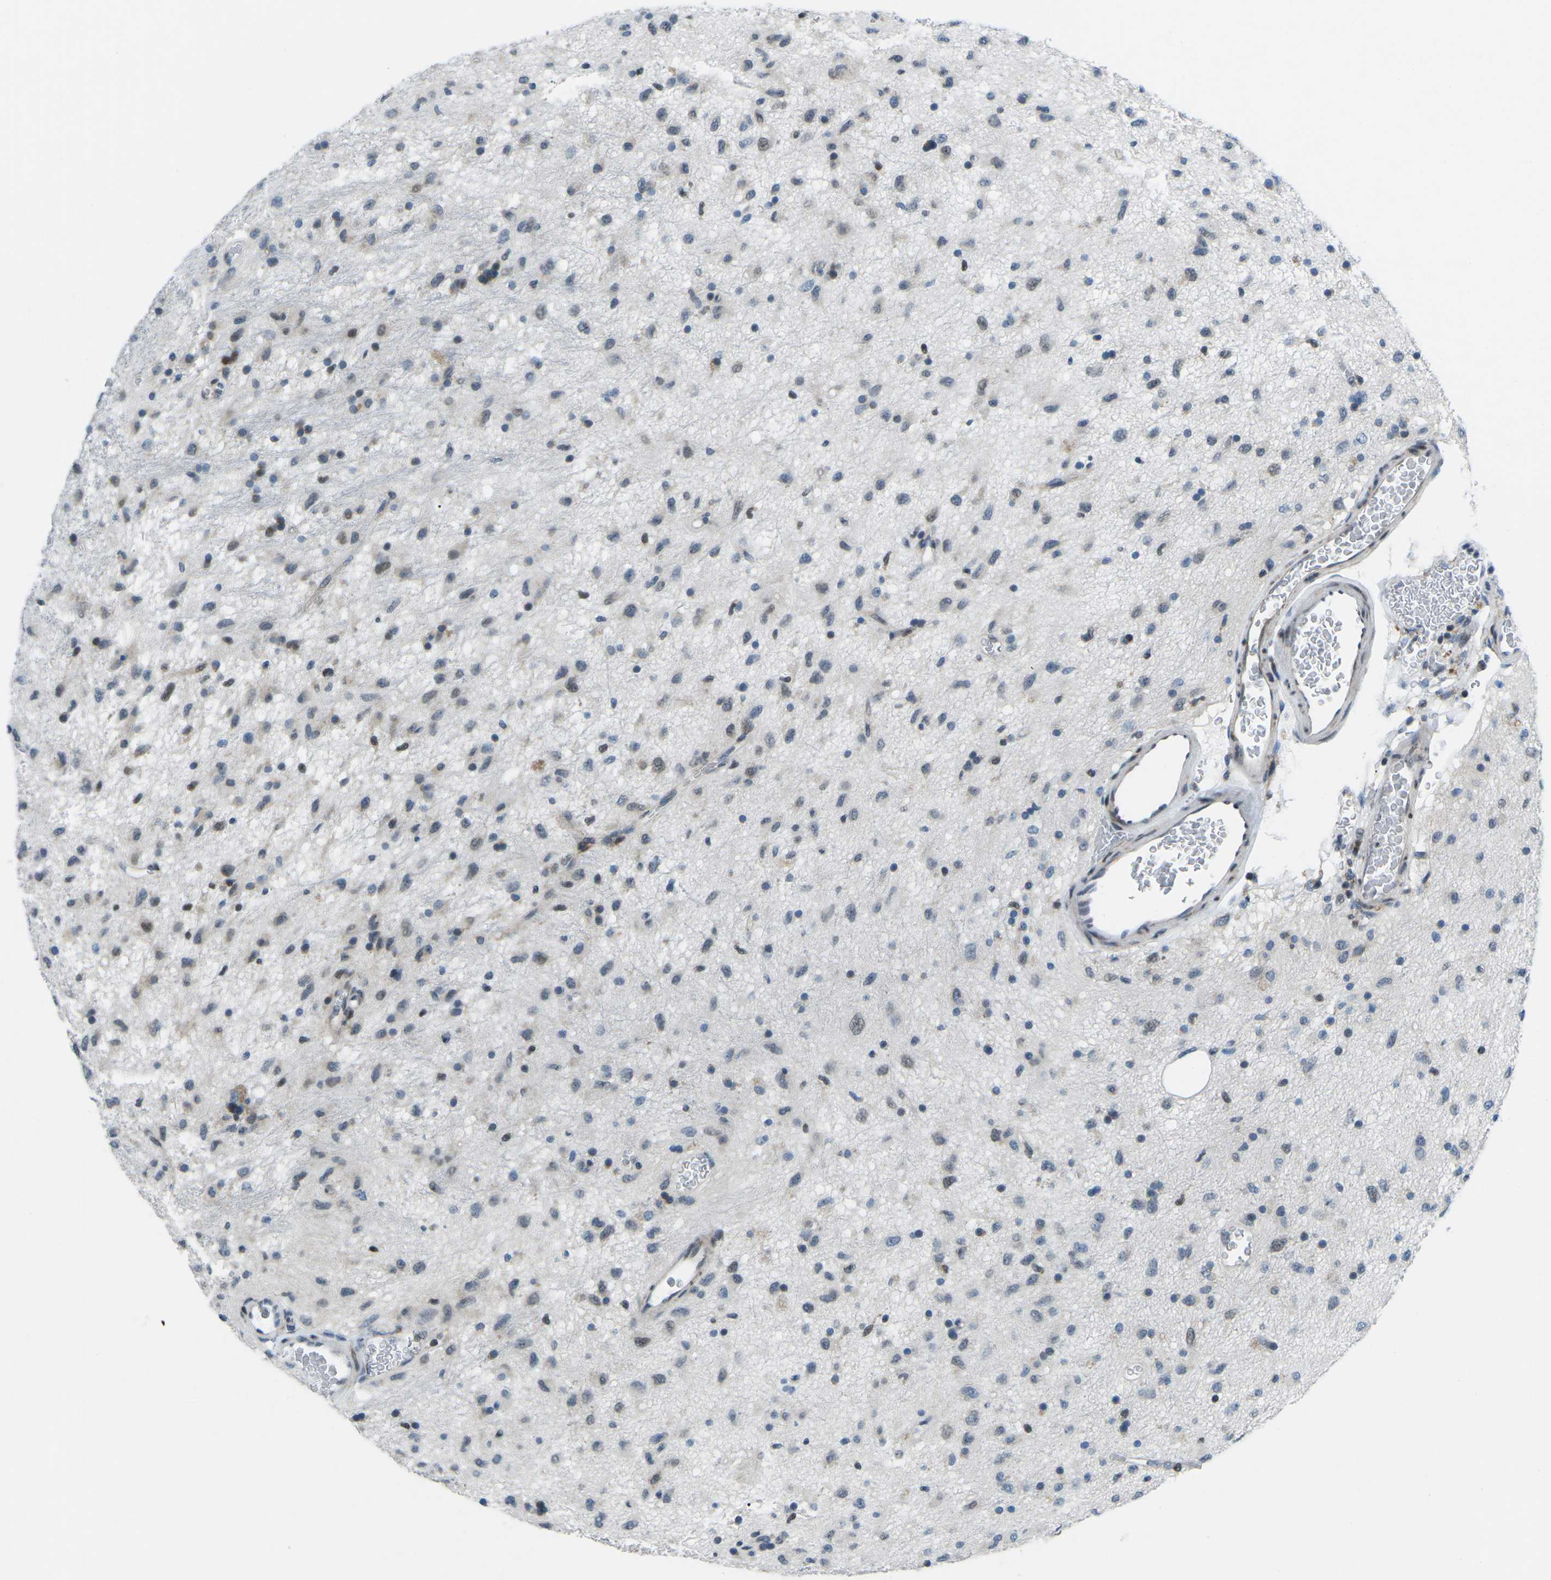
{"staining": {"intensity": "moderate", "quantity": "<25%", "location": "nuclear"}, "tissue": "glioma", "cell_type": "Tumor cells", "image_type": "cancer", "snomed": [{"axis": "morphology", "description": "Glioma, malignant, Low grade"}, {"axis": "topography", "description": "Brain"}], "caption": "Immunohistochemistry staining of malignant glioma (low-grade), which displays low levels of moderate nuclear positivity in approximately <25% of tumor cells indicating moderate nuclear protein staining. The staining was performed using DAB (3,3'-diaminobenzidine) (brown) for protein detection and nuclei were counterstained in hematoxylin (blue).", "gene": "MBNL1", "patient": {"sex": "male", "age": 77}}